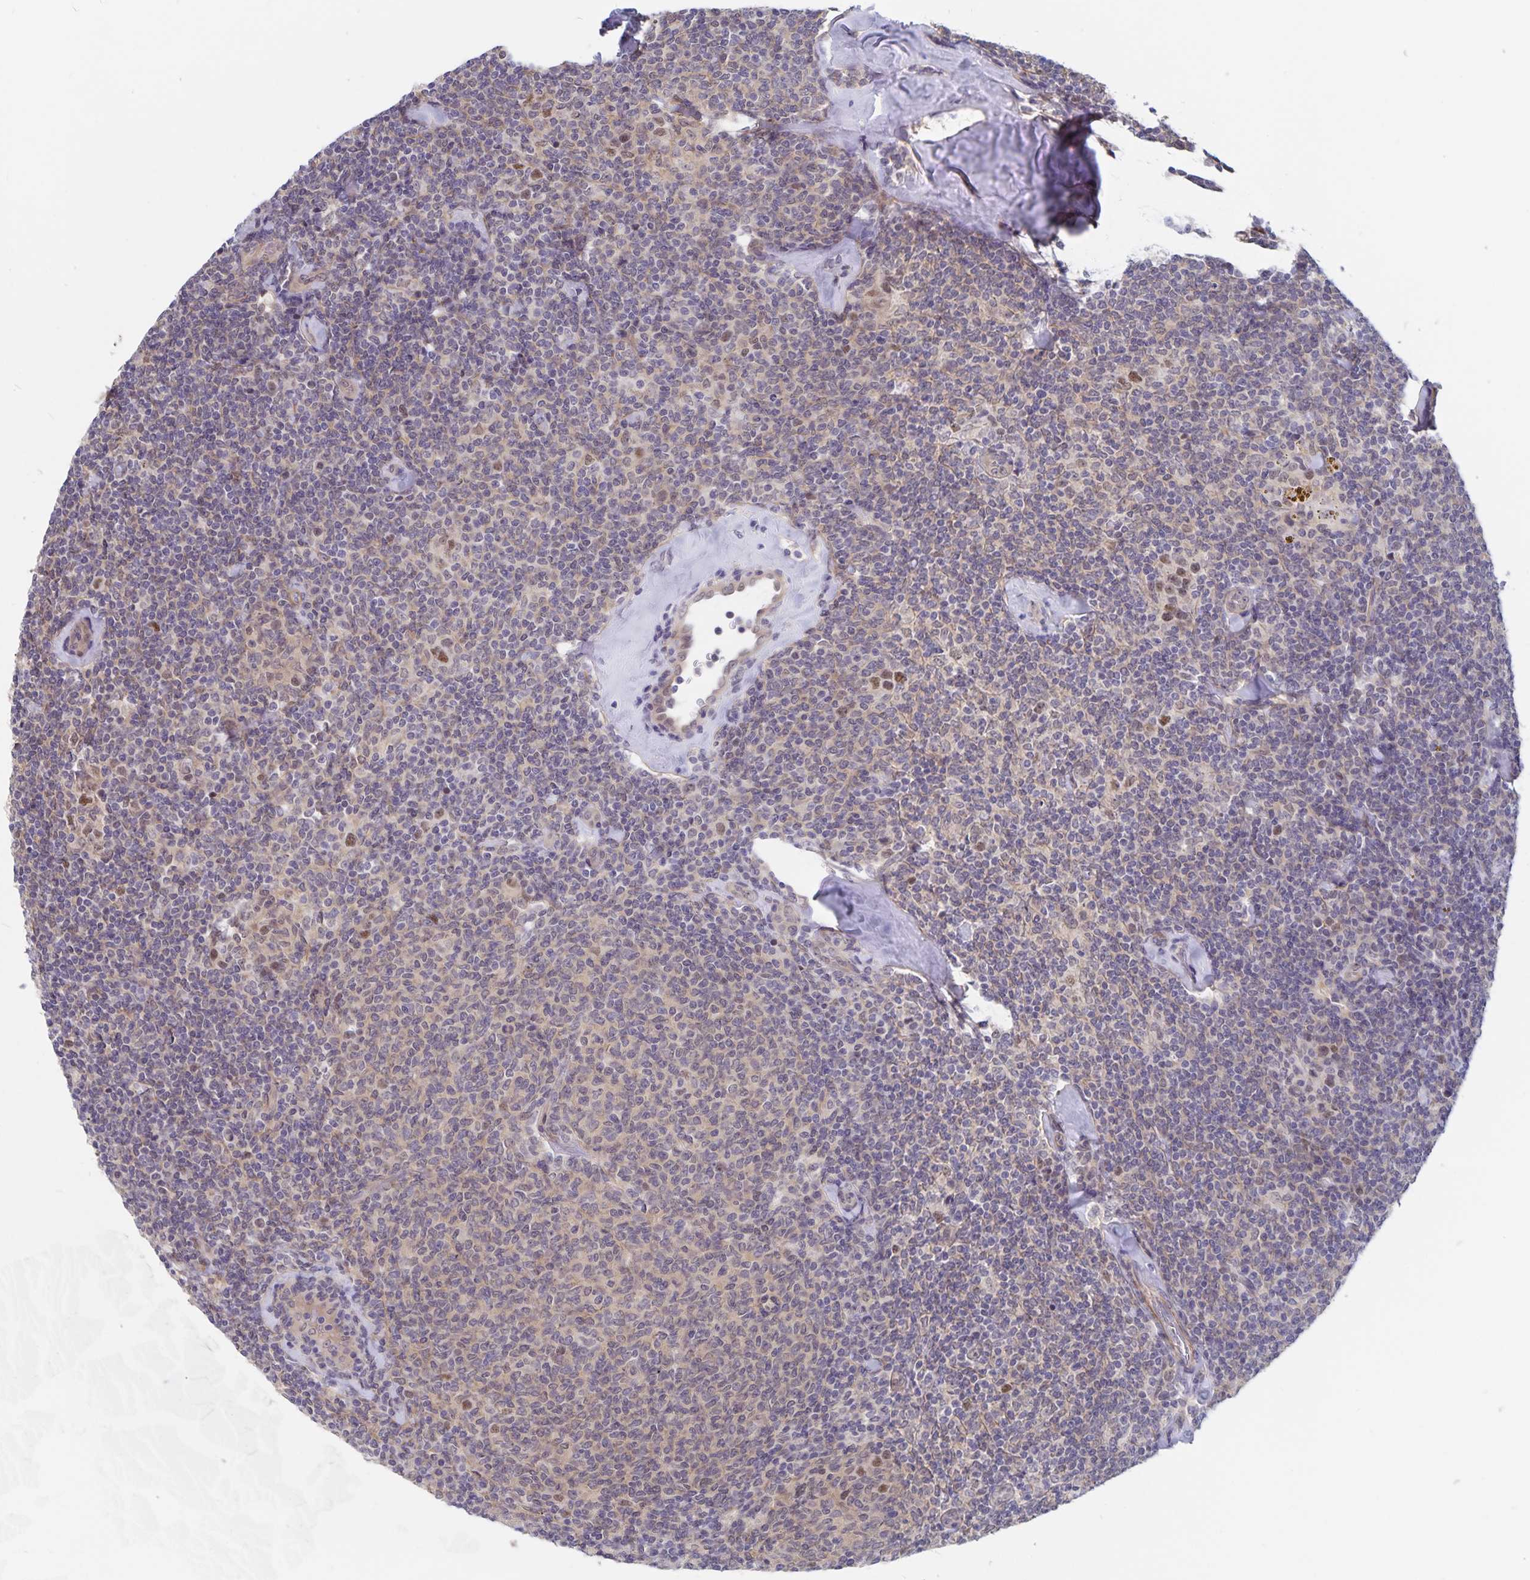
{"staining": {"intensity": "negative", "quantity": "none", "location": "none"}, "tissue": "lymphoma", "cell_type": "Tumor cells", "image_type": "cancer", "snomed": [{"axis": "morphology", "description": "Malignant lymphoma, non-Hodgkin's type, Low grade"}, {"axis": "topography", "description": "Lymph node"}], "caption": "Photomicrograph shows no protein positivity in tumor cells of lymphoma tissue.", "gene": "BAG6", "patient": {"sex": "female", "age": 56}}